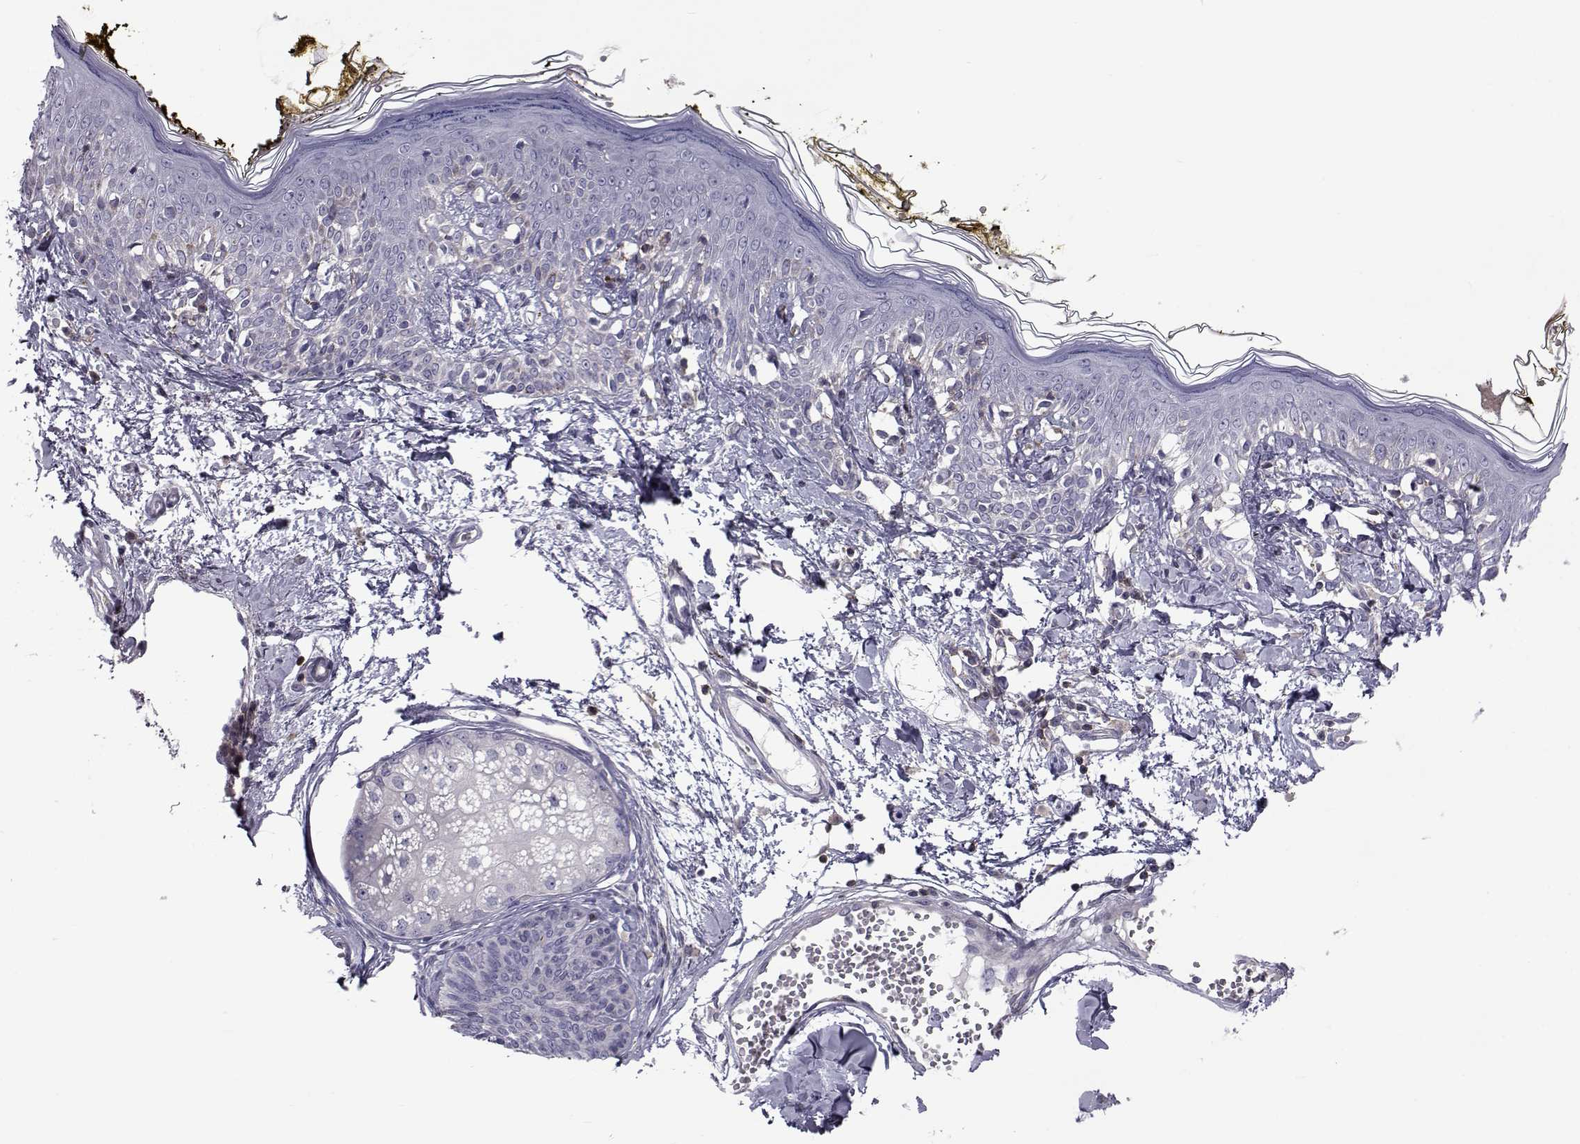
{"staining": {"intensity": "negative", "quantity": "none", "location": "none"}, "tissue": "skin", "cell_type": "Fibroblasts", "image_type": "normal", "snomed": [{"axis": "morphology", "description": "Normal tissue, NOS"}, {"axis": "topography", "description": "Skin"}], "caption": "Photomicrograph shows no significant protein staining in fibroblasts of unremarkable skin. (DAB (3,3'-diaminobenzidine) IHC, high magnification).", "gene": "LRRC27", "patient": {"sex": "male", "age": 76}}